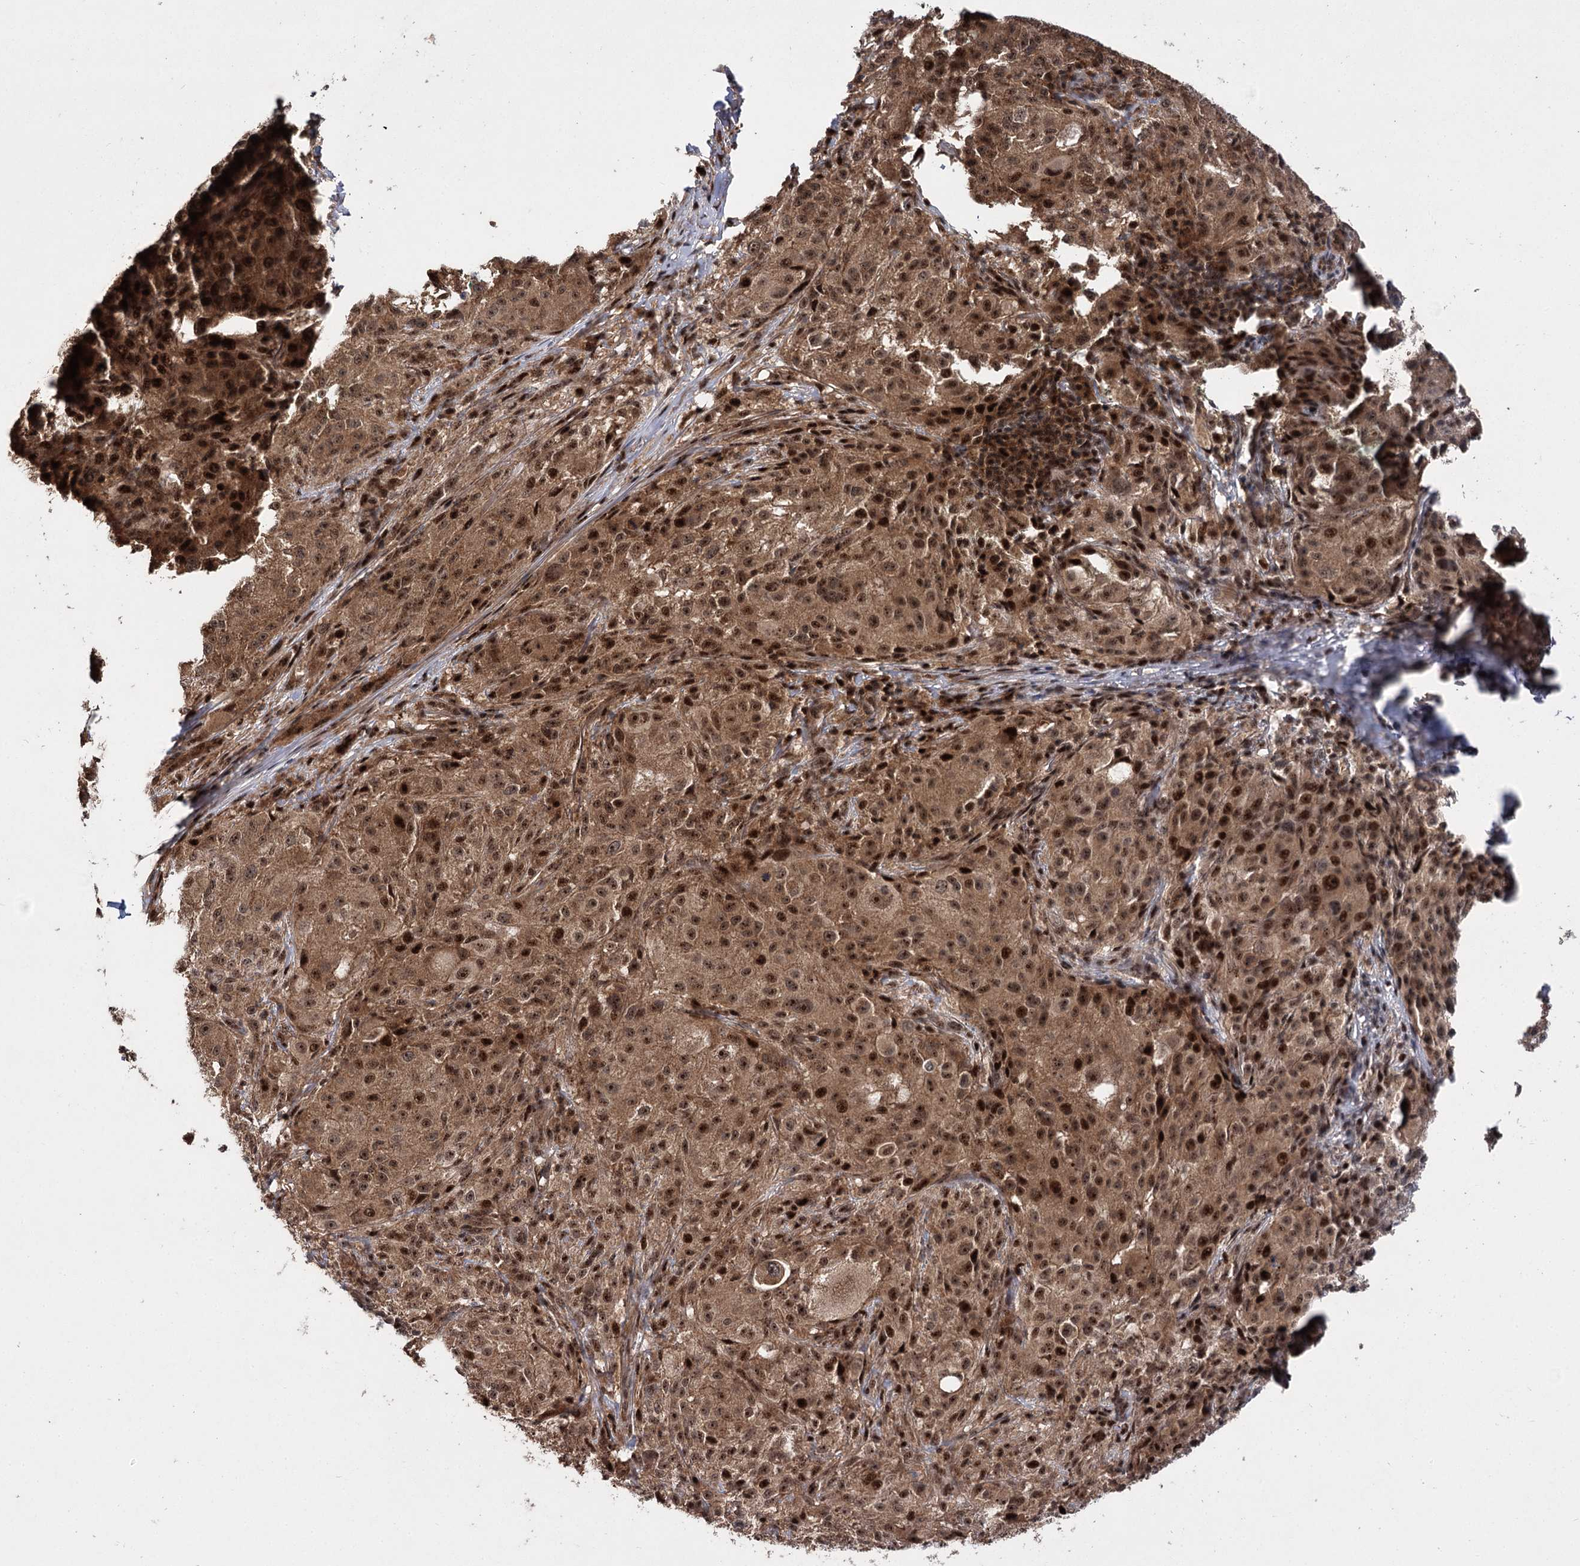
{"staining": {"intensity": "strong", "quantity": ">75%", "location": "cytoplasmic/membranous,nuclear"}, "tissue": "melanoma", "cell_type": "Tumor cells", "image_type": "cancer", "snomed": [{"axis": "morphology", "description": "Necrosis, NOS"}, {"axis": "morphology", "description": "Malignant melanoma, NOS"}, {"axis": "topography", "description": "Skin"}], "caption": "Melanoma tissue reveals strong cytoplasmic/membranous and nuclear expression in approximately >75% of tumor cells, visualized by immunohistochemistry.", "gene": "MKNK2", "patient": {"sex": "female", "age": 87}}